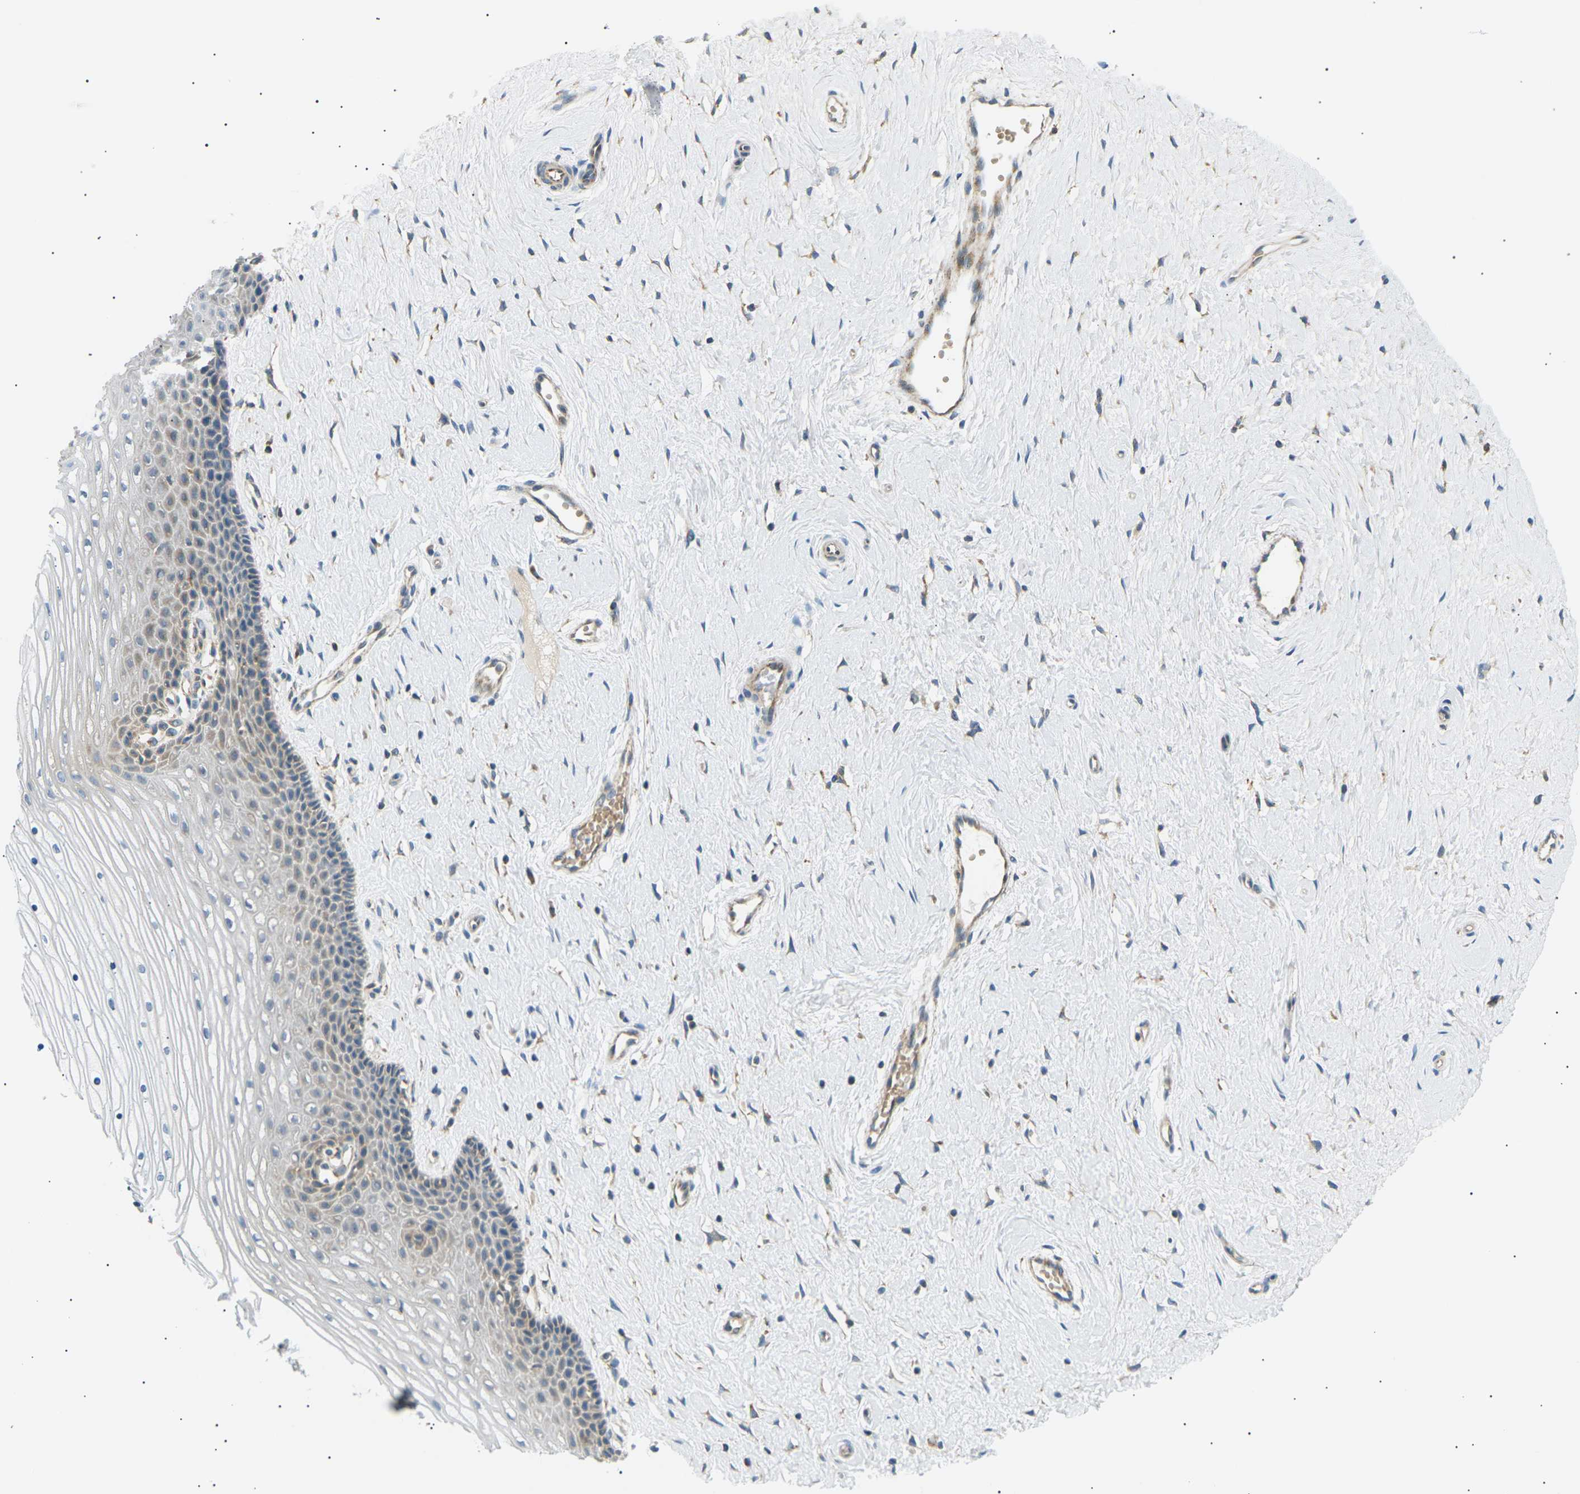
{"staining": {"intensity": "weak", "quantity": "<25%", "location": "cytoplasmic/membranous"}, "tissue": "cervix", "cell_type": "Squamous epithelial cells", "image_type": "normal", "snomed": [{"axis": "morphology", "description": "Normal tissue, NOS"}, {"axis": "topography", "description": "Cervix"}], "caption": "IHC of benign human cervix reveals no positivity in squamous epithelial cells. Nuclei are stained in blue.", "gene": "TBC1D8", "patient": {"sex": "female", "age": 39}}